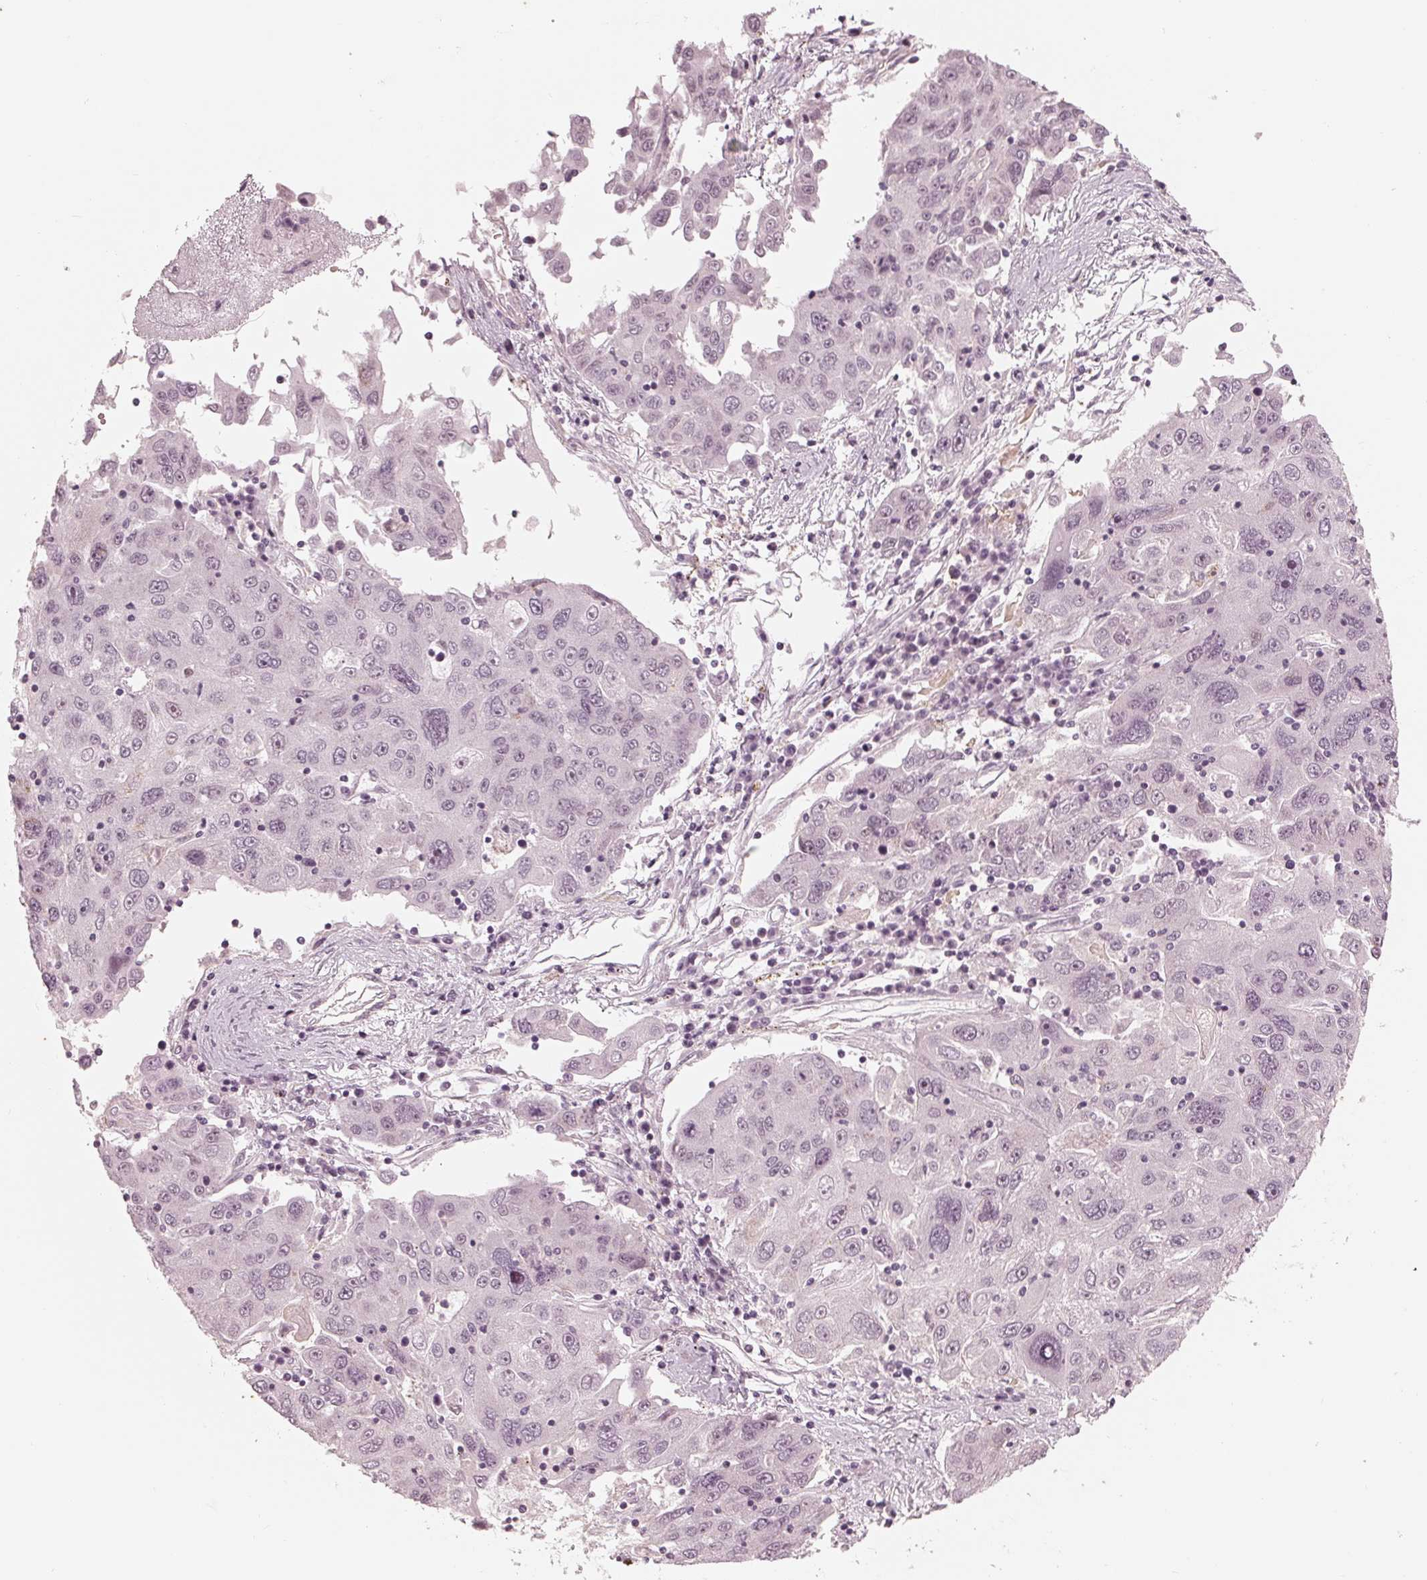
{"staining": {"intensity": "negative", "quantity": "none", "location": "none"}, "tissue": "stomach cancer", "cell_type": "Tumor cells", "image_type": "cancer", "snomed": [{"axis": "morphology", "description": "Adenocarcinoma, NOS"}, {"axis": "topography", "description": "Stomach"}], "caption": "The micrograph demonstrates no staining of tumor cells in adenocarcinoma (stomach).", "gene": "DNMT3L", "patient": {"sex": "male", "age": 56}}